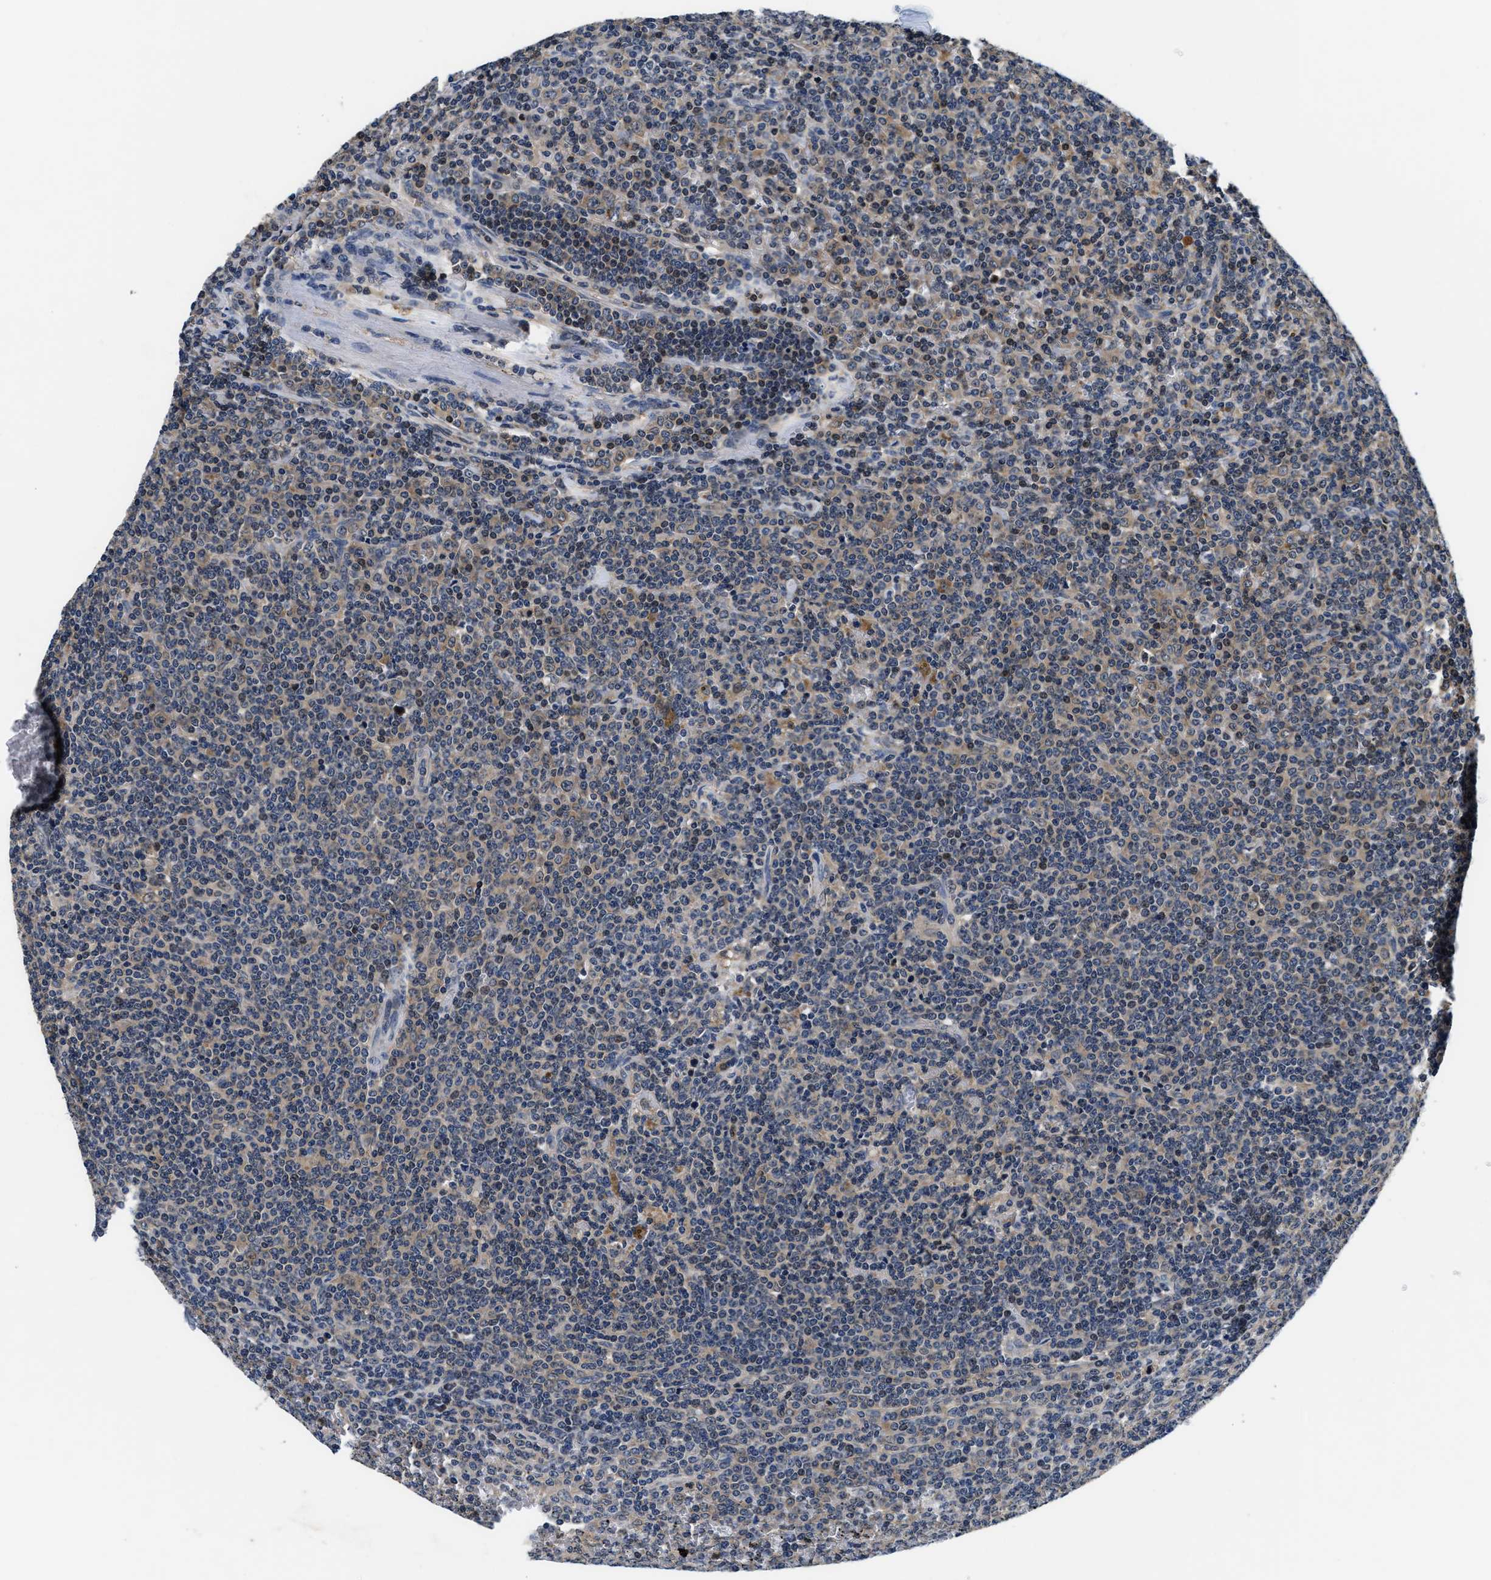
{"staining": {"intensity": "weak", "quantity": "<25%", "location": "cytoplasmic/membranous"}, "tissue": "lymphoma", "cell_type": "Tumor cells", "image_type": "cancer", "snomed": [{"axis": "morphology", "description": "Malignant lymphoma, non-Hodgkin's type, Low grade"}, {"axis": "topography", "description": "Spleen"}], "caption": "Lymphoma stained for a protein using immunohistochemistry (IHC) displays no staining tumor cells.", "gene": "PHPT1", "patient": {"sex": "female", "age": 19}}